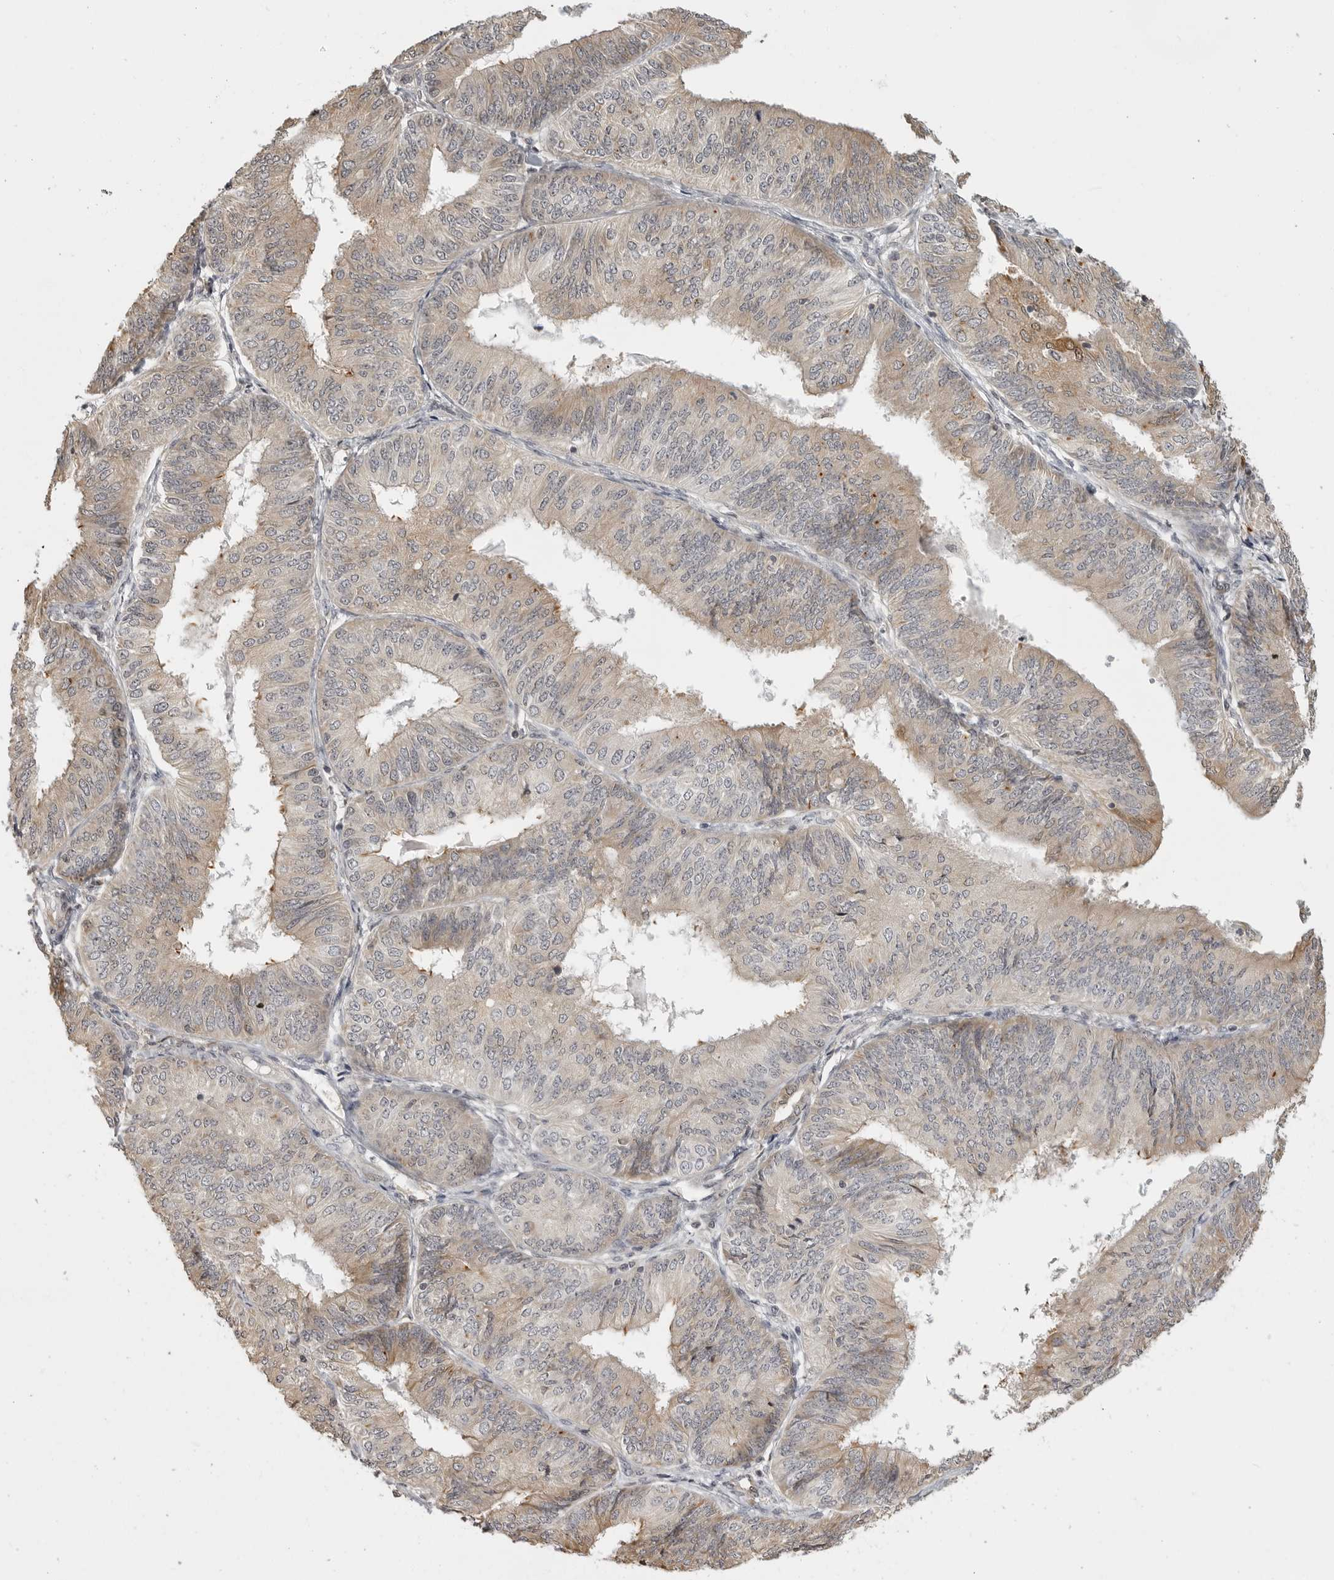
{"staining": {"intensity": "weak", "quantity": "25%-75%", "location": "cytoplasmic/membranous"}, "tissue": "endometrial cancer", "cell_type": "Tumor cells", "image_type": "cancer", "snomed": [{"axis": "morphology", "description": "Adenocarcinoma, NOS"}, {"axis": "topography", "description": "Endometrium"}], "caption": "Weak cytoplasmic/membranous protein expression is appreciated in approximately 25%-75% of tumor cells in adenocarcinoma (endometrial).", "gene": "IDO1", "patient": {"sex": "female", "age": 58}}